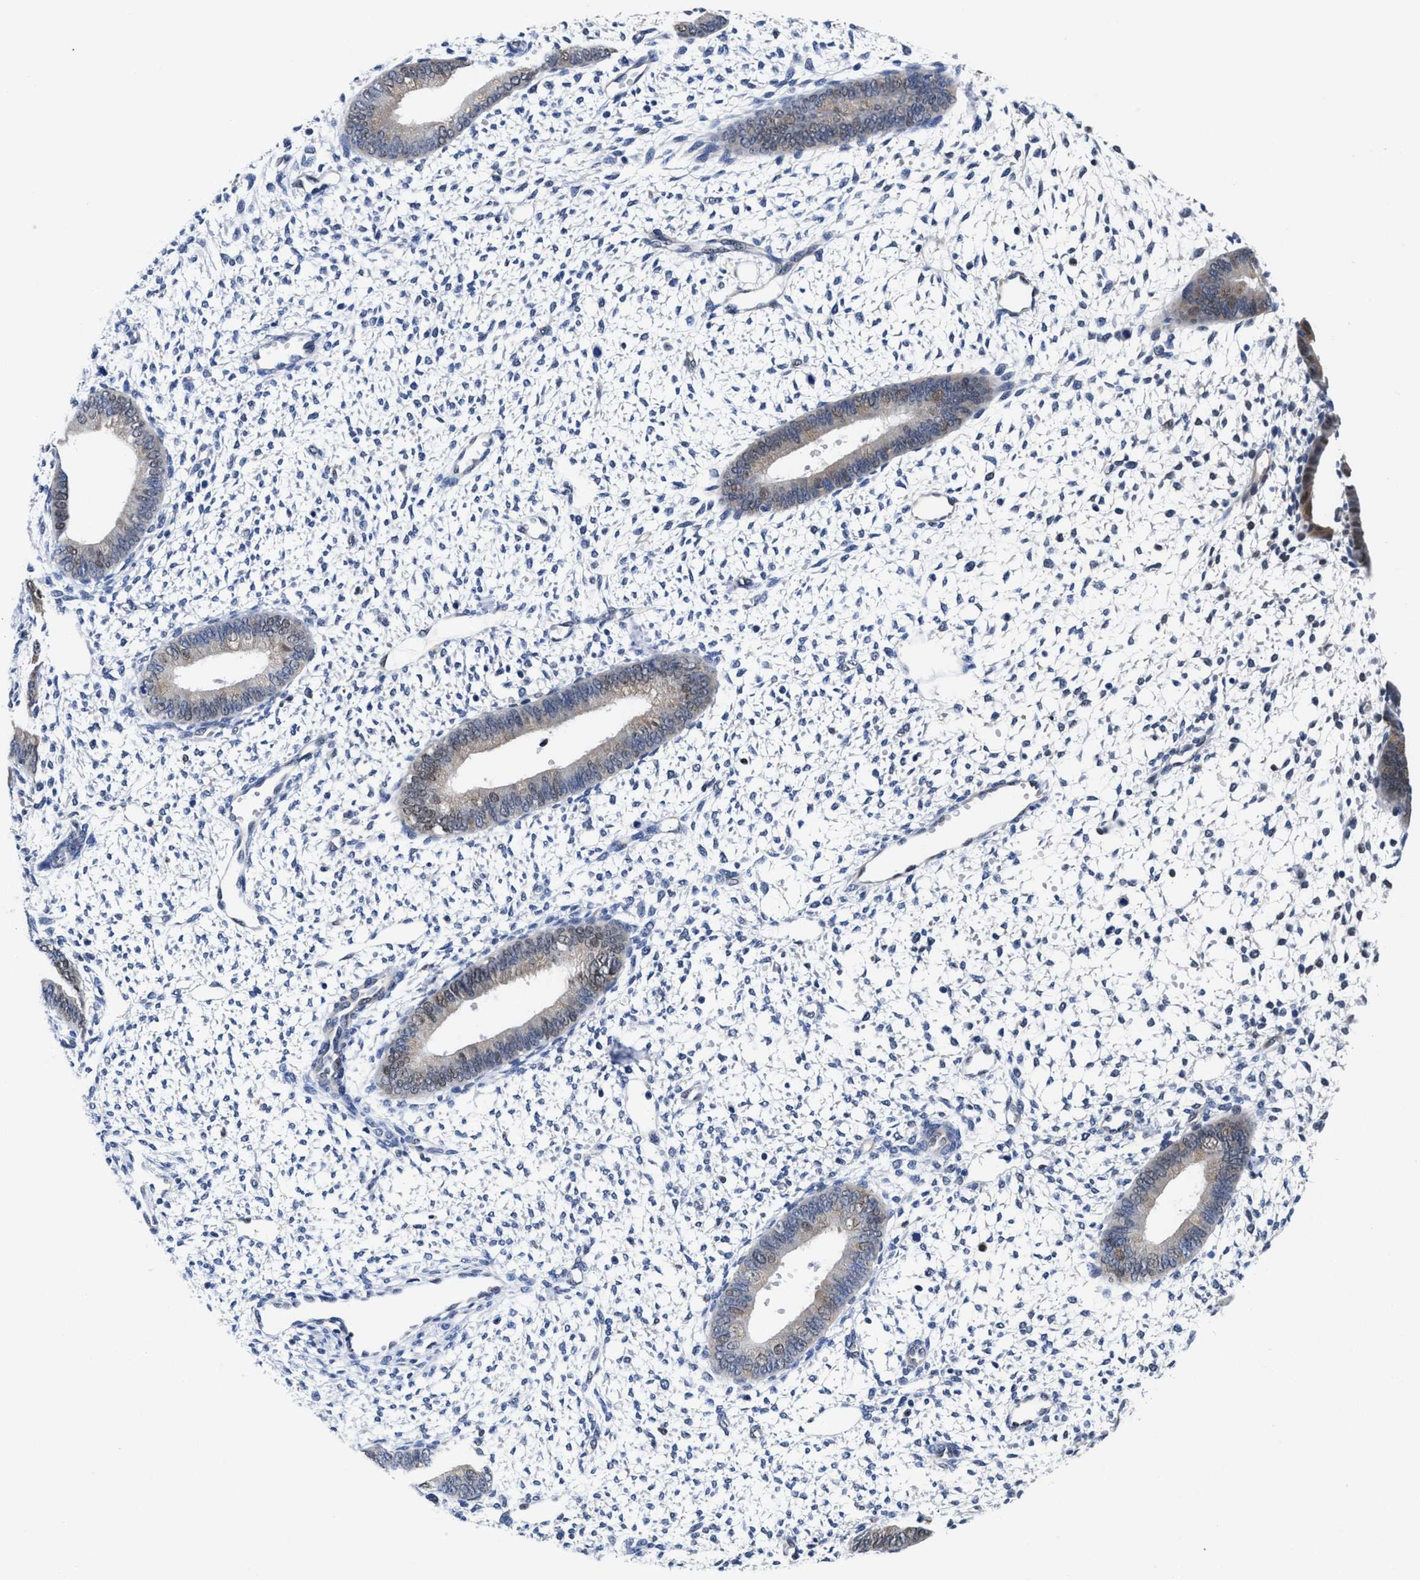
{"staining": {"intensity": "negative", "quantity": "none", "location": "none"}, "tissue": "endometrium", "cell_type": "Cells in endometrial stroma", "image_type": "normal", "snomed": [{"axis": "morphology", "description": "Normal tissue, NOS"}, {"axis": "topography", "description": "Endometrium"}], "caption": "Cells in endometrial stroma are negative for brown protein staining in unremarkable endometrium. (DAB immunohistochemistry (IHC), high magnification).", "gene": "ACLY", "patient": {"sex": "female", "age": 46}}